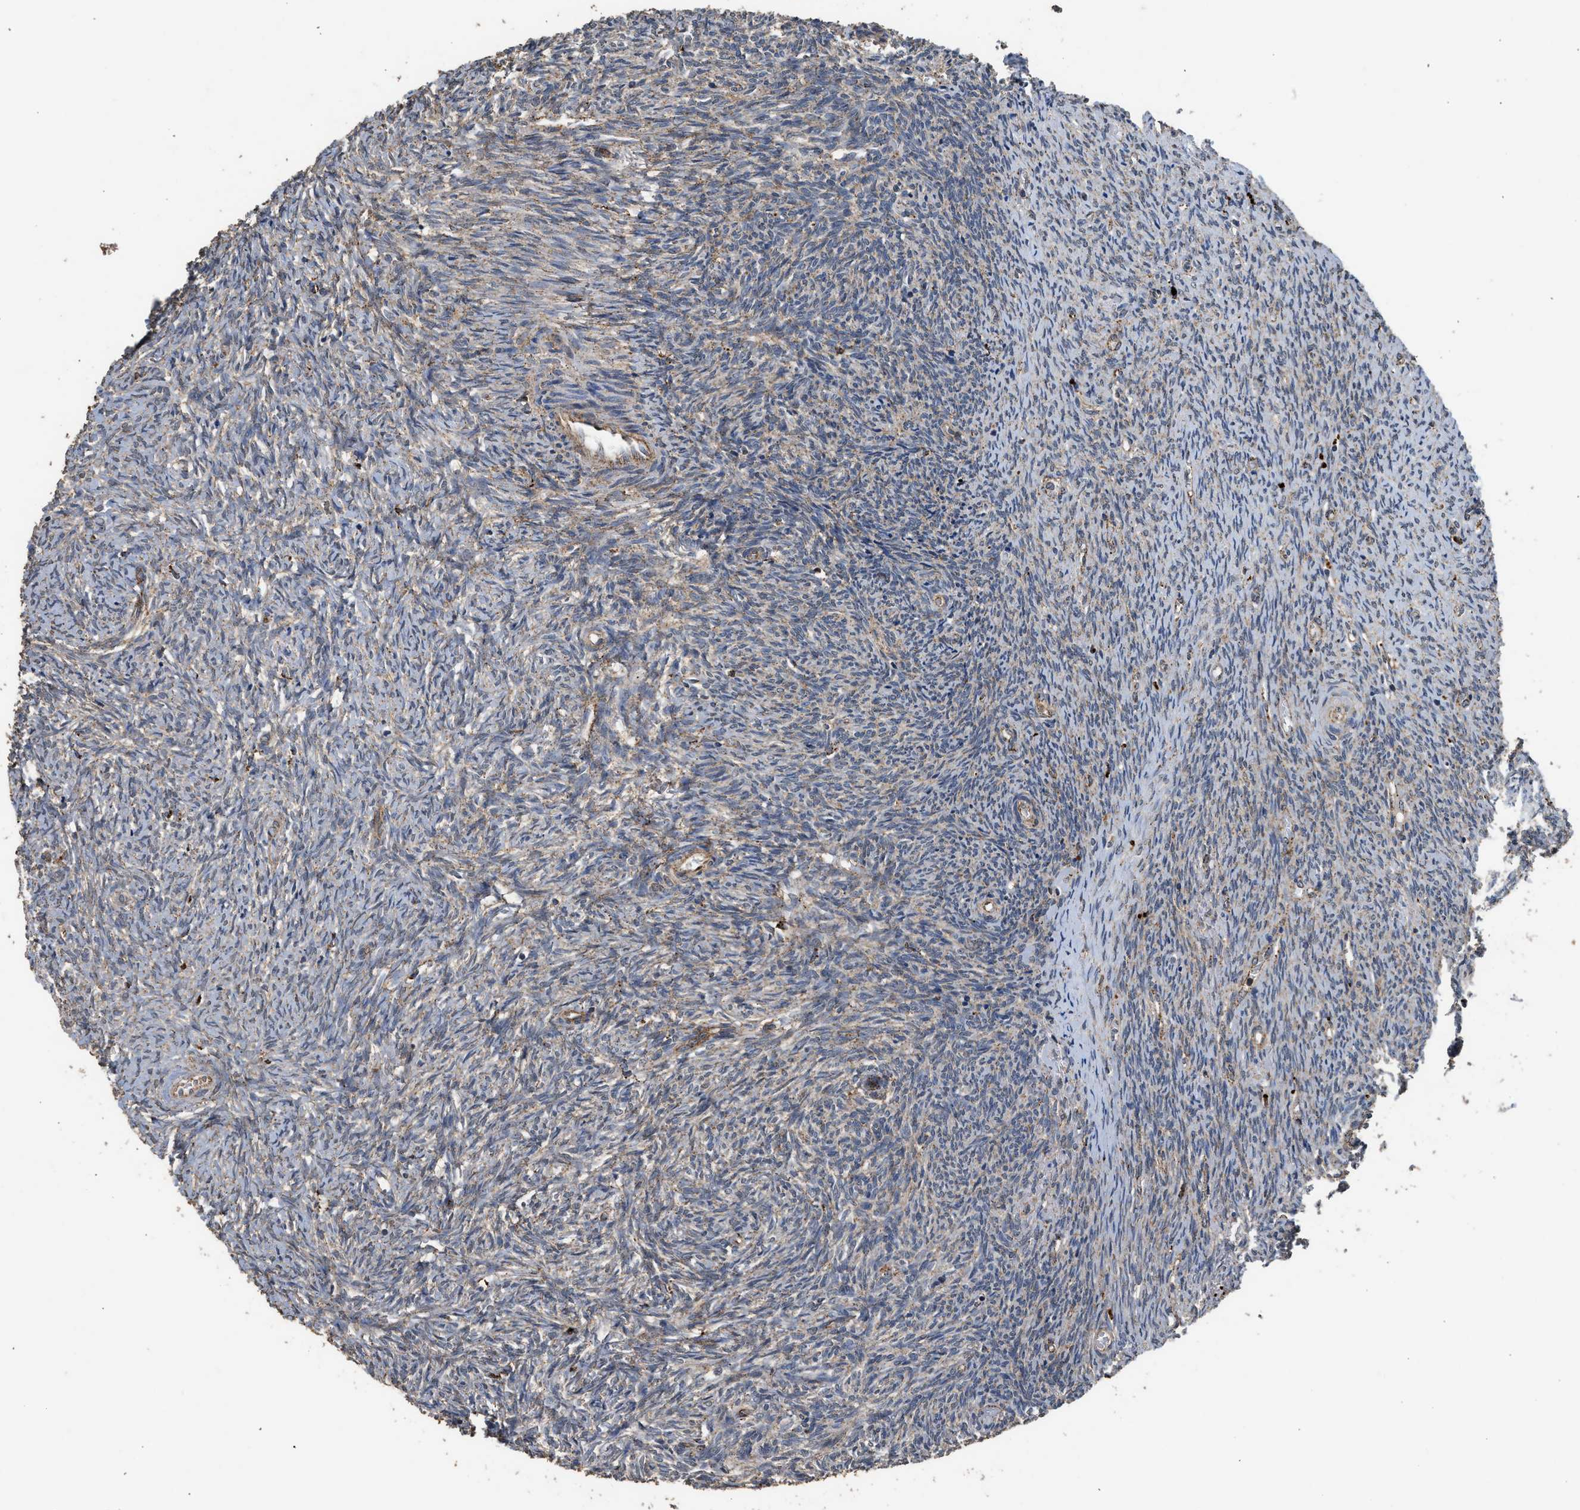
{"staining": {"intensity": "weak", "quantity": "25%-75%", "location": "cytoplasmic/membranous"}, "tissue": "ovary", "cell_type": "Ovarian stroma cells", "image_type": "normal", "snomed": [{"axis": "morphology", "description": "Normal tissue, NOS"}, {"axis": "topography", "description": "Ovary"}], "caption": "Ovary stained with DAB immunohistochemistry displays low levels of weak cytoplasmic/membranous staining in approximately 25%-75% of ovarian stroma cells. (brown staining indicates protein expression, while blue staining denotes nuclei).", "gene": "CTSV", "patient": {"sex": "female", "age": 41}}